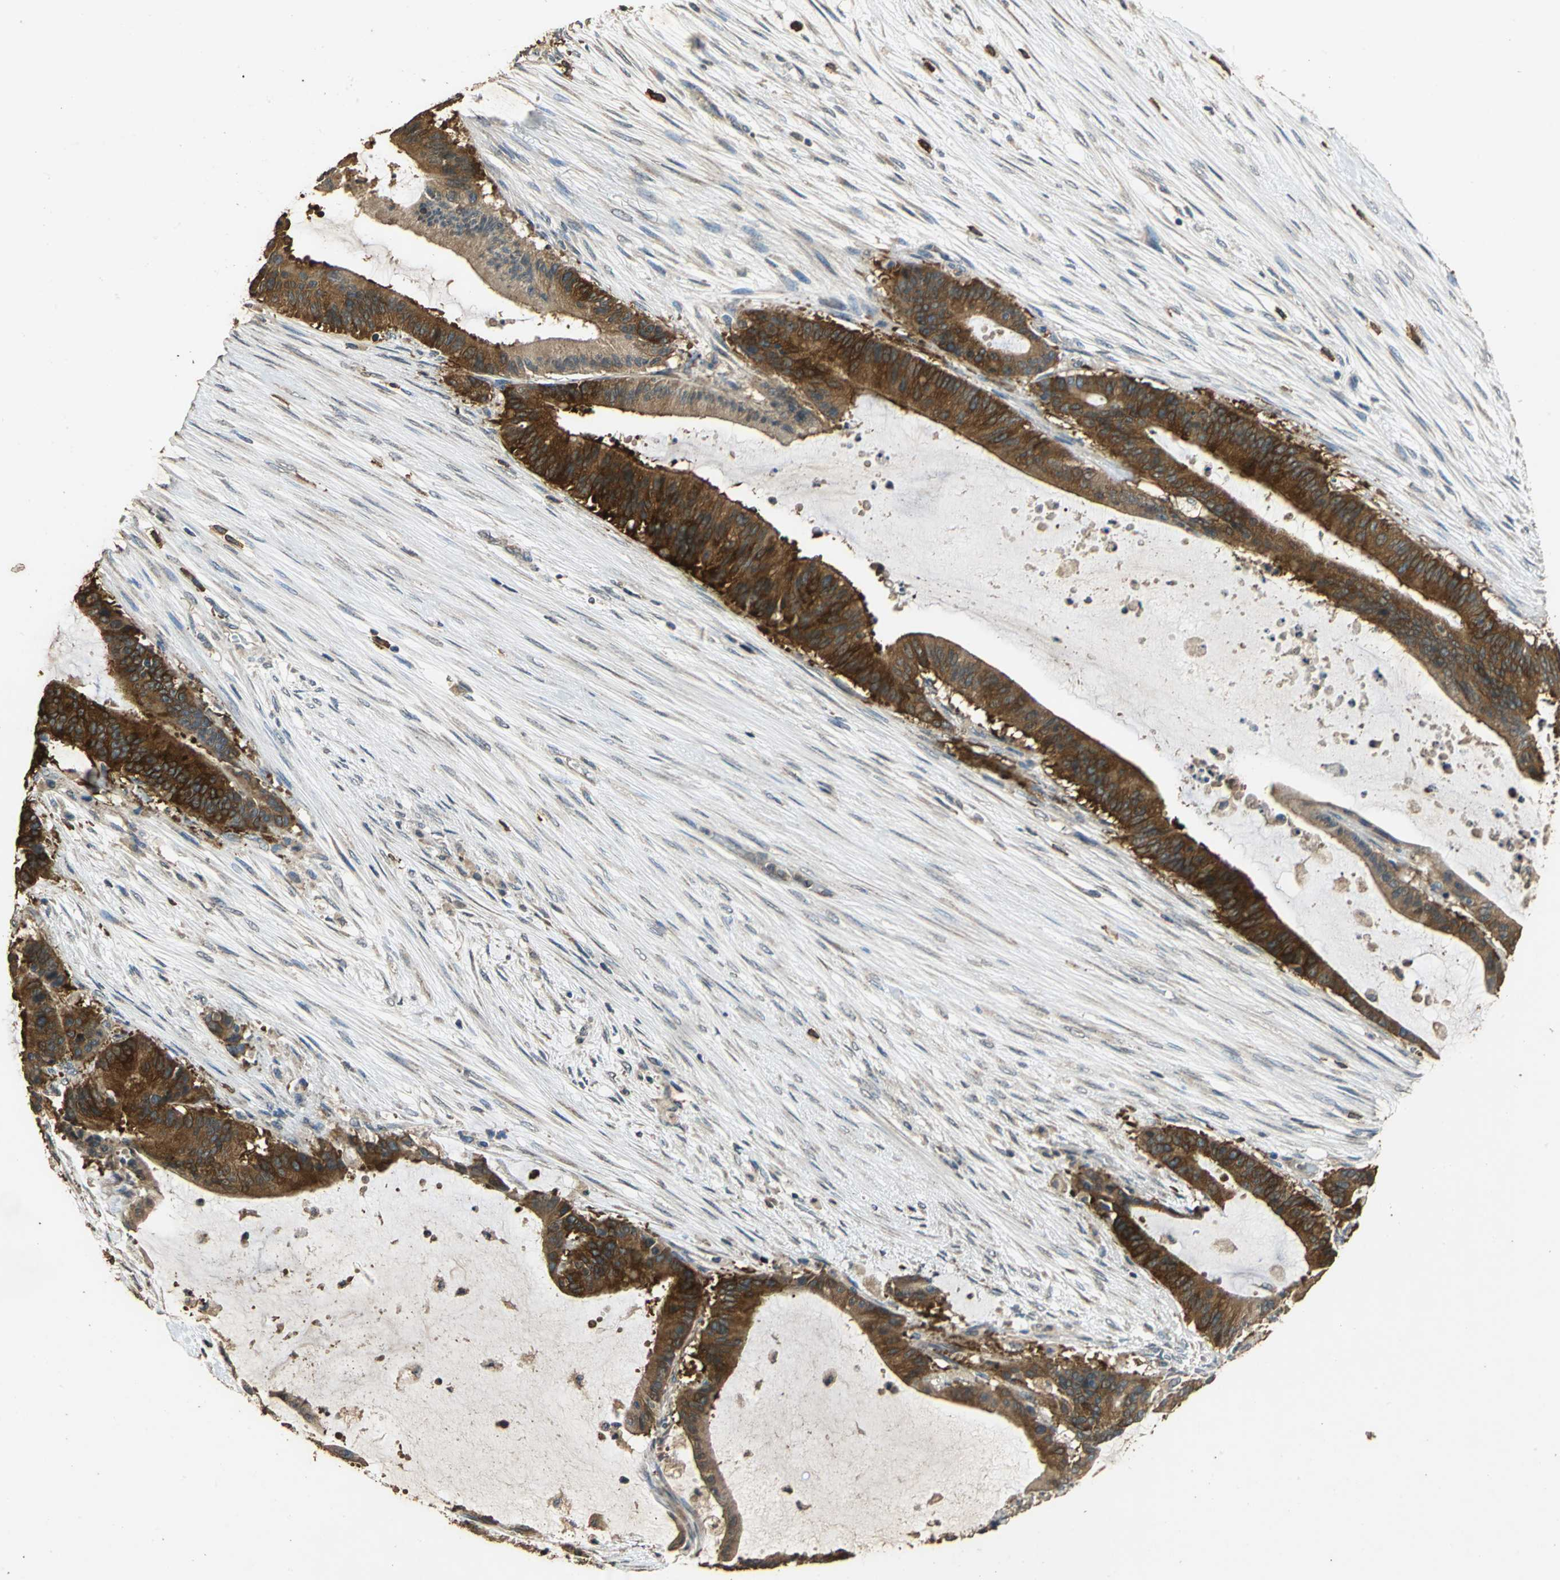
{"staining": {"intensity": "strong", "quantity": ">75%", "location": "cytoplasmic/membranous"}, "tissue": "liver cancer", "cell_type": "Tumor cells", "image_type": "cancer", "snomed": [{"axis": "morphology", "description": "Cholangiocarcinoma"}, {"axis": "topography", "description": "Liver"}], "caption": "Cholangiocarcinoma (liver) stained for a protein (brown) reveals strong cytoplasmic/membranous positive expression in about >75% of tumor cells.", "gene": "ACSL4", "patient": {"sex": "female", "age": 73}}